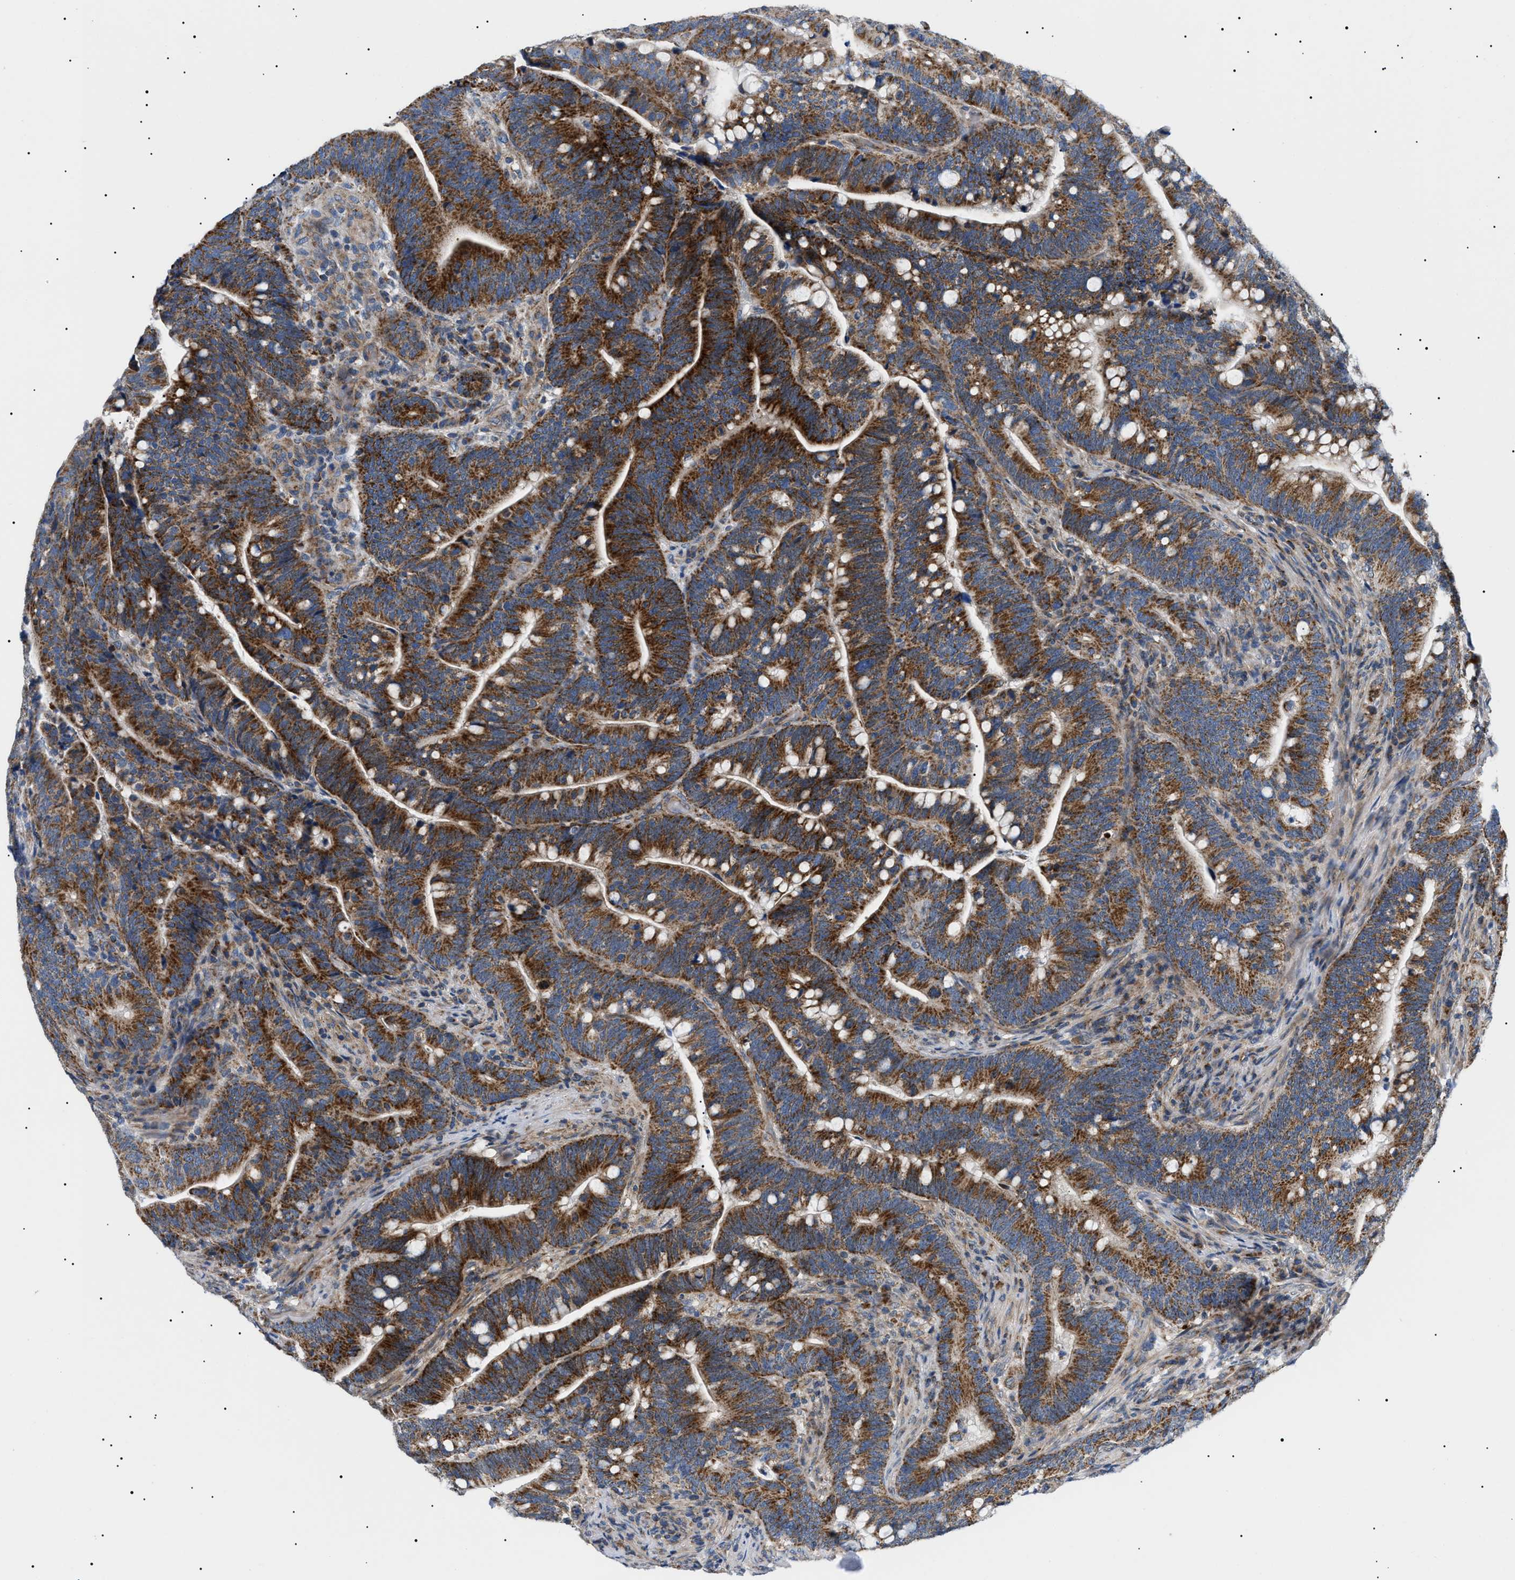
{"staining": {"intensity": "strong", "quantity": ">75%", "location": "cytoplasmic/membranous"}, "tissue": "colorectal cancer", "cell_type": "Tumor cells", "image_type": "cancer", "snomed": [{"axis": "morphology", "description": "Normal tissue, NOS"}, {"axis": "morphology", "description": "Adenocarcinoma, NOS"}, {"axis": "topography", "description": "Colon"}], "caption": "Human colorectal cancer (adenocarcinoma) stained with a protein marker reveals strong staining in tumor cells.", "gene": "TOMM6", "patient": {"sex": "female", "age": 66}}